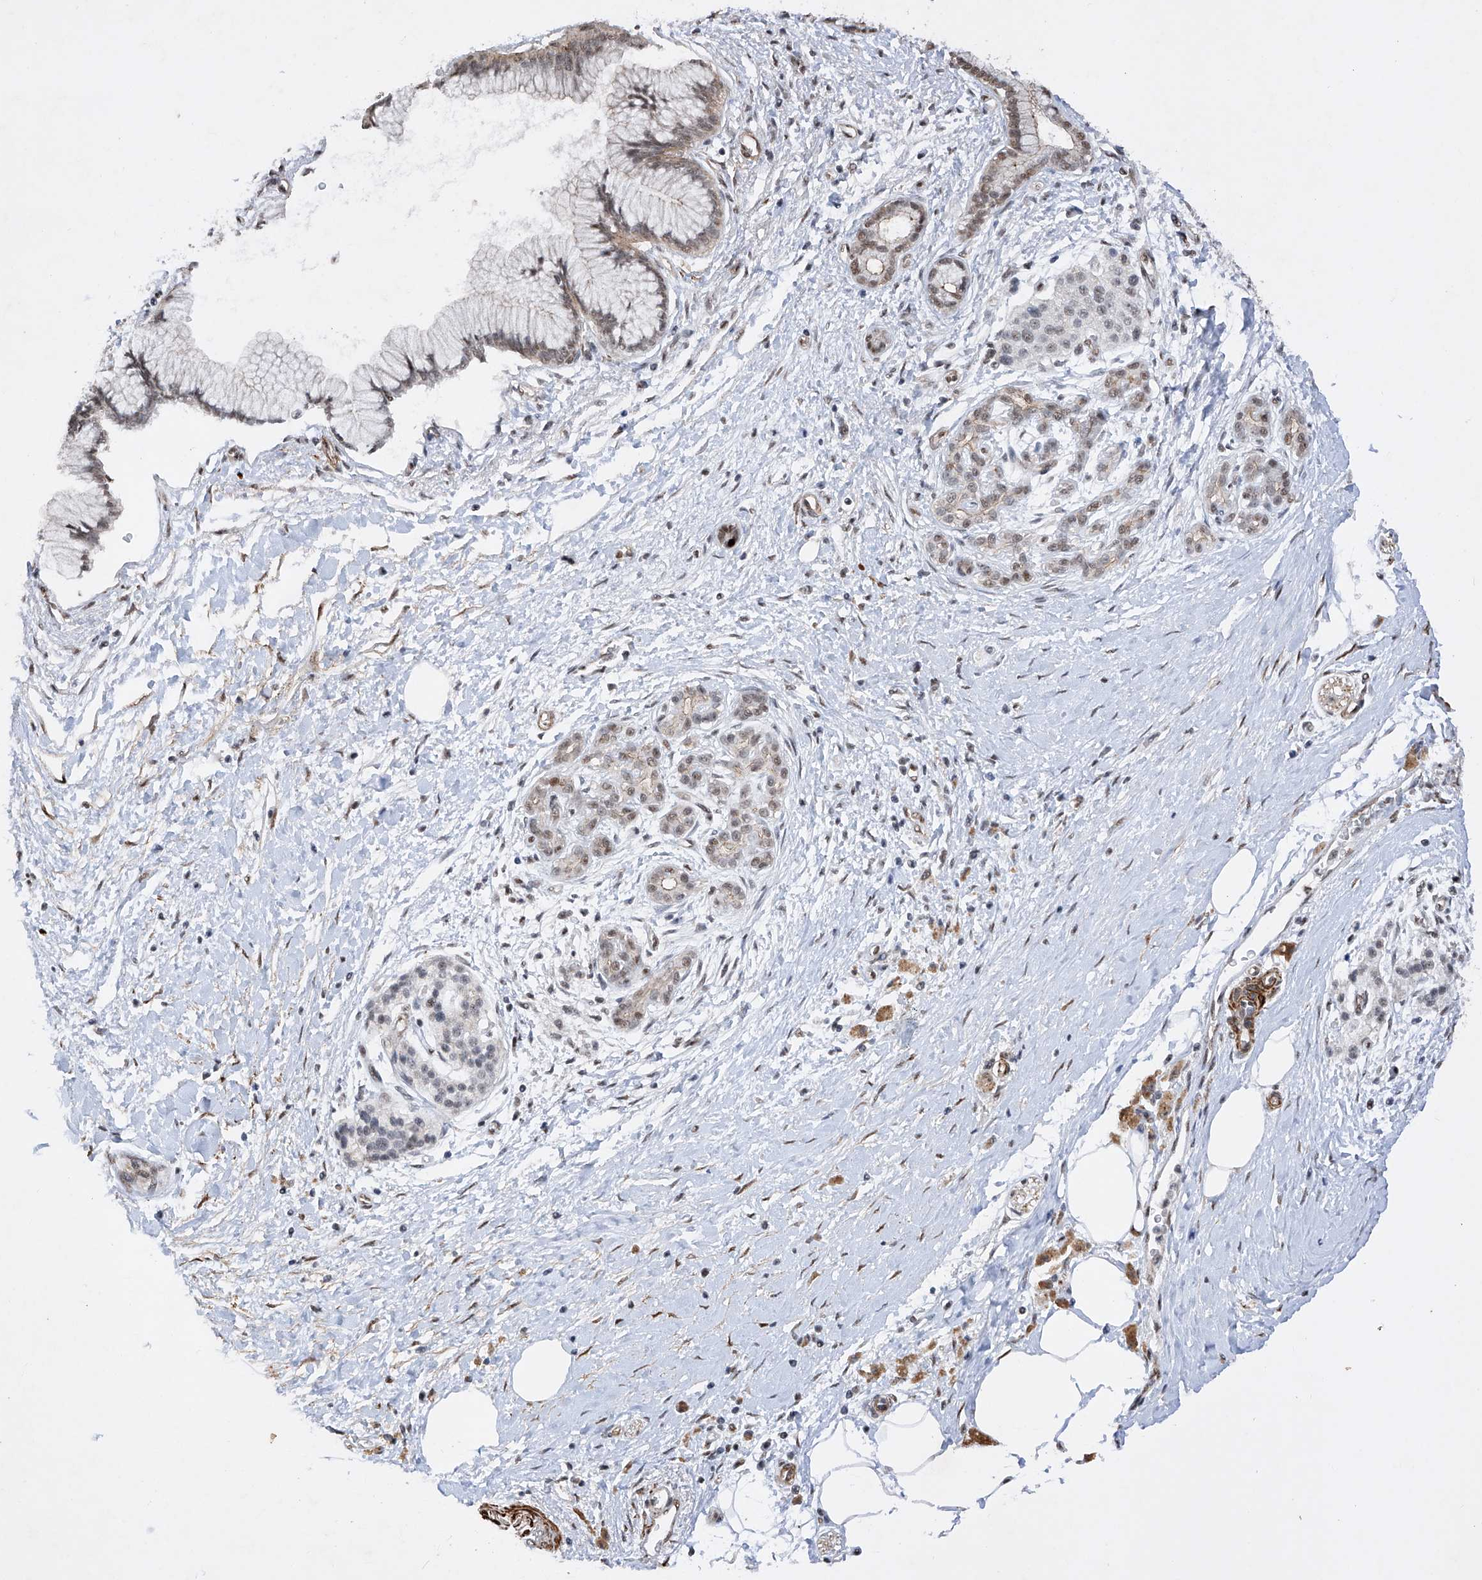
{"staining": {"intensity": "weak", "quantity": "25%-75%", "location": "nuclear"}, "tissue": "pancreatic cancer", "cell_type": "Tumor cells", "image_type": "cancer", "snomed": [{"axis": "morphology", "description": "Adenocarcinoma, NOS"}, {"axis": "topography", "description": "Pancreas"}], "caption": "Protein staining of pancreatic adenocarcinoma tissue shows weak nuclear staining in about 25%-75% of tumor cells. Nuclei are stained in blue.", "gene": "NFATC4", "patient": {"sex": "male", "age": 58}}